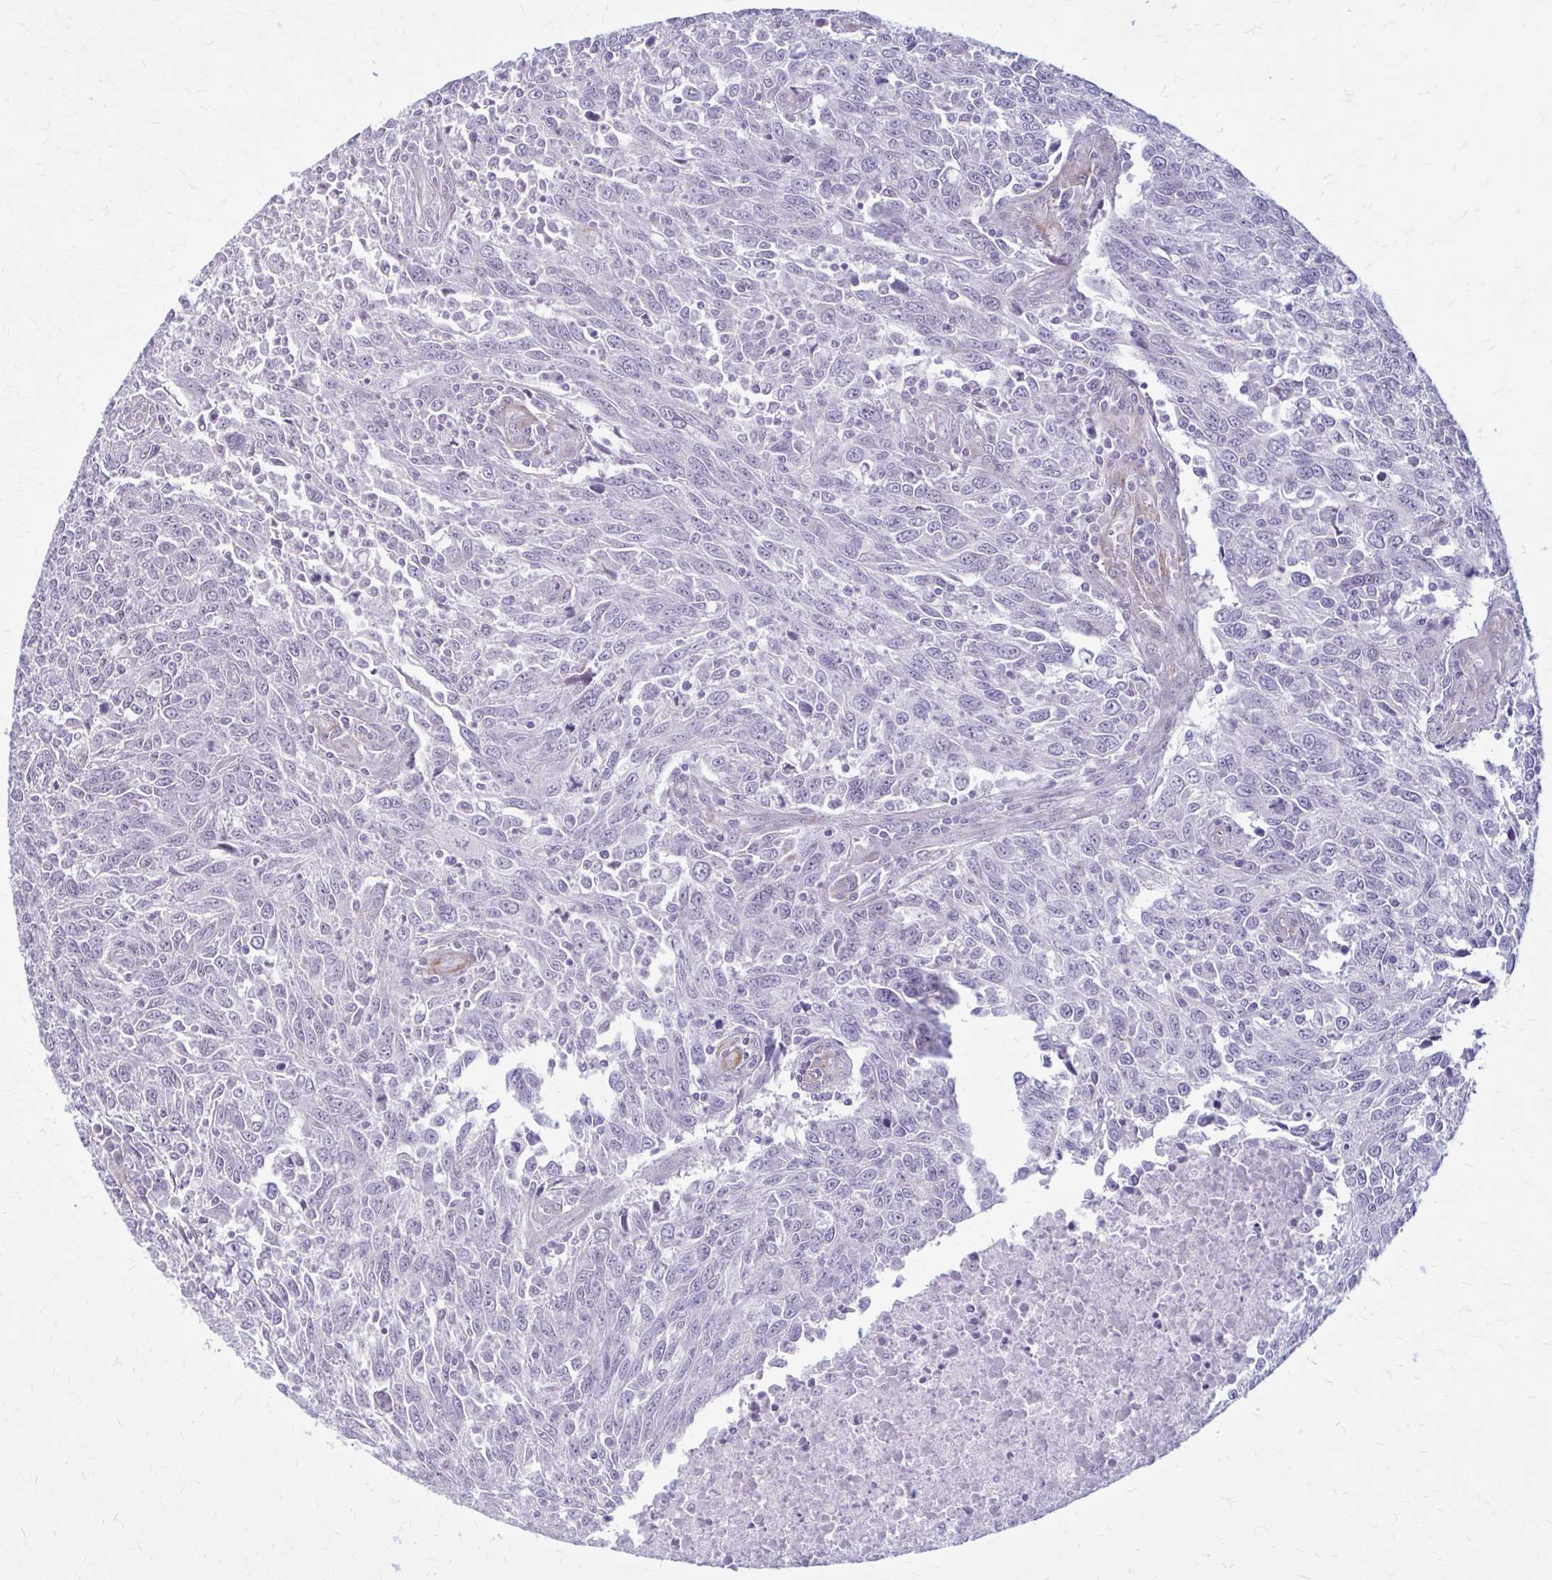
{"staining": {"intensity": "negative", "quantity": "none", "location": "none"}, "tissue": "breast cancer", "cell_type": "Tumor cells", "image_type": "cancer", "snomed": [{"axis": "morphology", "description": "Duct carcinoma"}, {"axis": "topography", "description": "Breast"}], "caption": "Protein analysis of breast cancer reveals no significant positivity in tumor cells.", "gene": "AKAP12", "patient": {"sex": "female", "age": 50}}